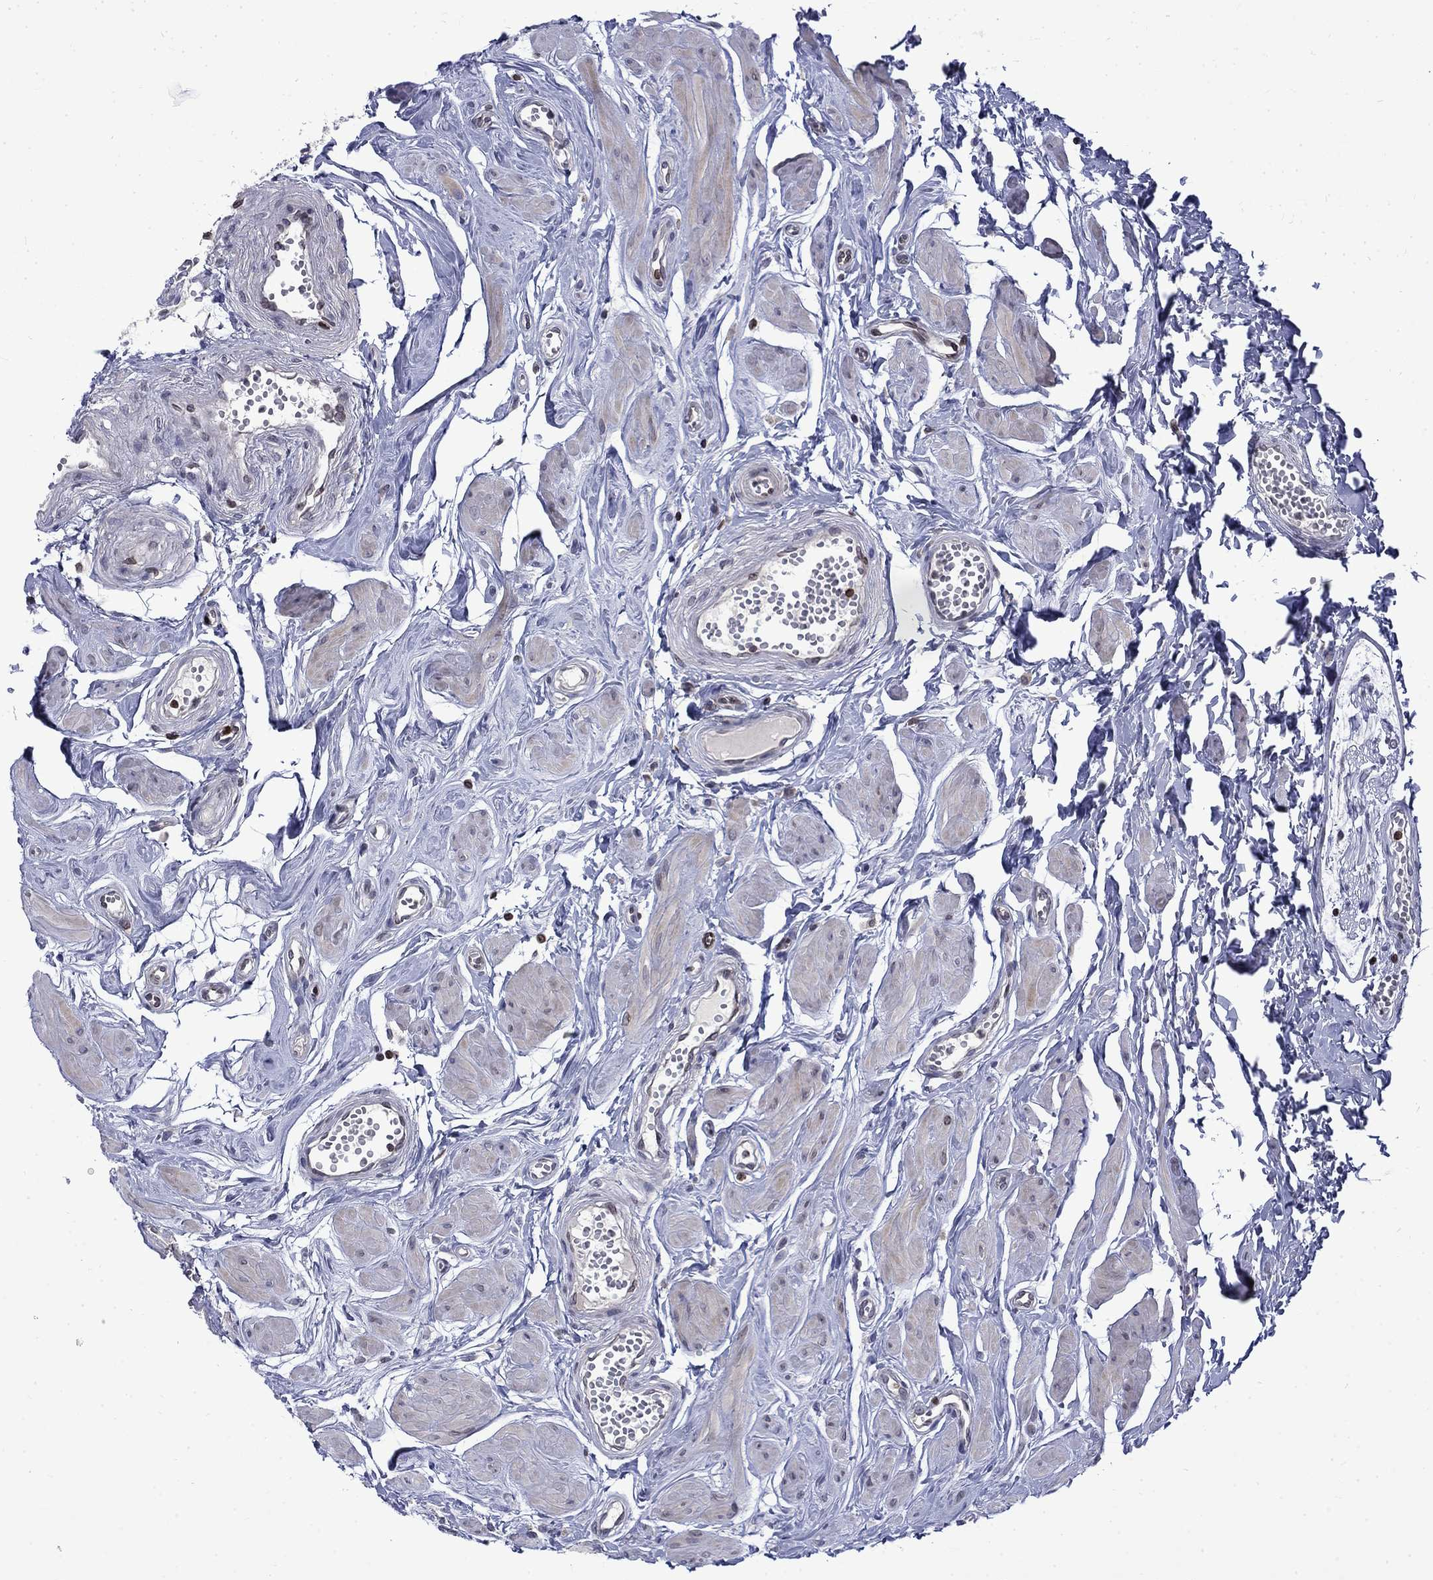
{"staining": {"intensity": "strong", "quantity": "<25%", "location": "cytoplasmic/membranous,nuclear"}, "tissue": "epididymis", "cell_type": "Glandular cells", "image_type": "normal", "snomed": [{"axis": "morphology", "description": "Normal tissue, NOS"}, {"axis": "topography", "description": "Epididymis"}], "caption": "Immunohistochemistry photomicrograph of benign epididymis: human epididymis stained using immunohistochemistry (IHC) exhibits medium levels of strong protein expression localized specifically in the cytoplasmic/membranous,nuclear of glandular cells, appearing as a cytoplasmic/membranous,nuclear brown color.", "gene": "SLA", "patient": {"sex": "male", "age": 22}}